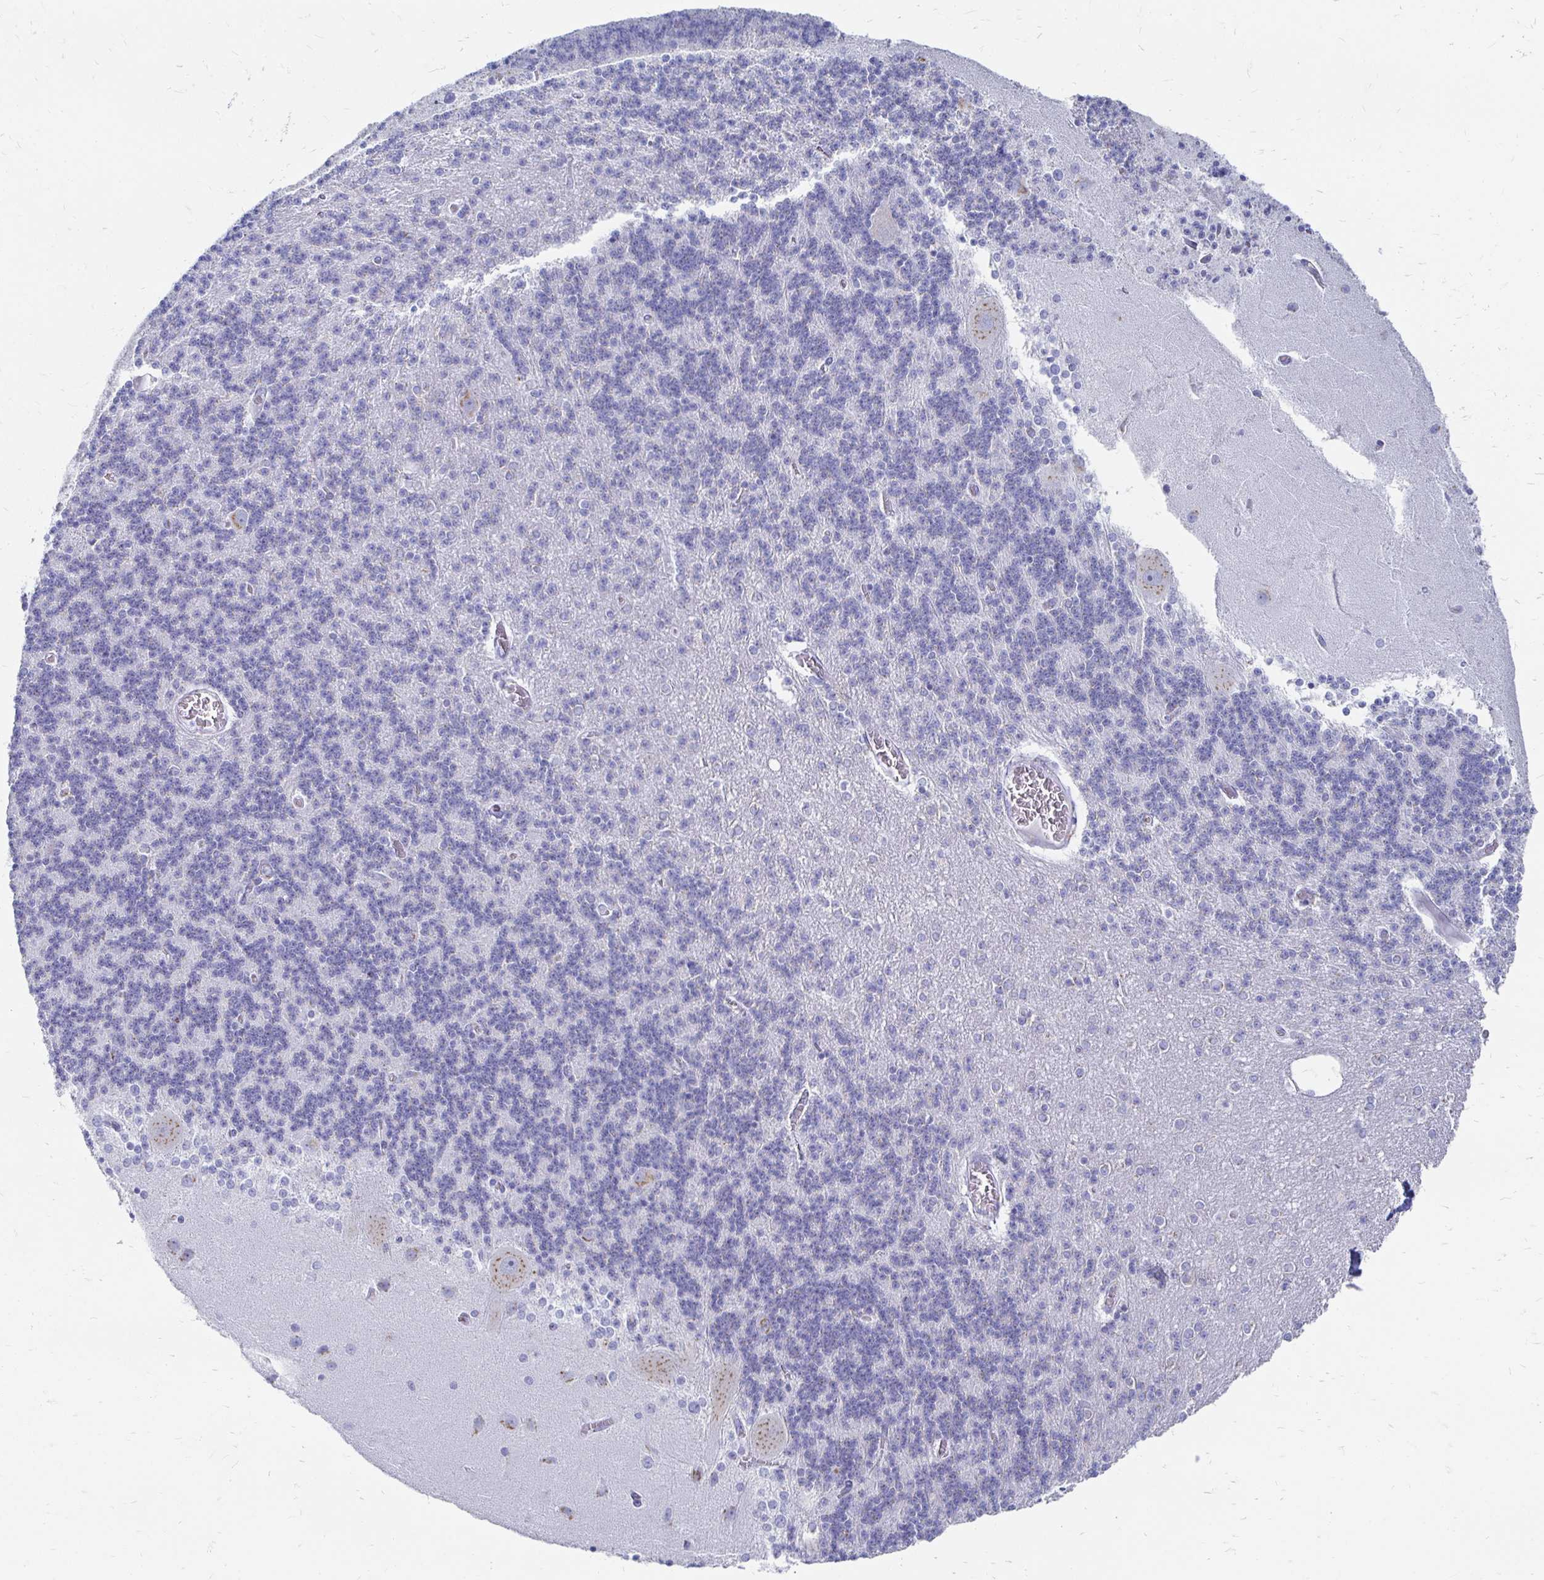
{"staining": {"intensity": "negative", "quantity": "none", "location": "none"}, "tissue": "cerebellum", "cell_type": "Cells in granular layer", "image_type": "normal", "snomed": [{"axis": "morphology", "description": "Normal tissue, NOS"}, {"axis": "topography", "description": "Cerebellum"}], "caption": "DAB (3,3'-diaminobenzidine) immunohistochemical staining of normal human cerebellum reveals no significant positivity in cells in granular layer.", "gene": "PAGE4", "patient": {"sex": "female", "age": 54}}